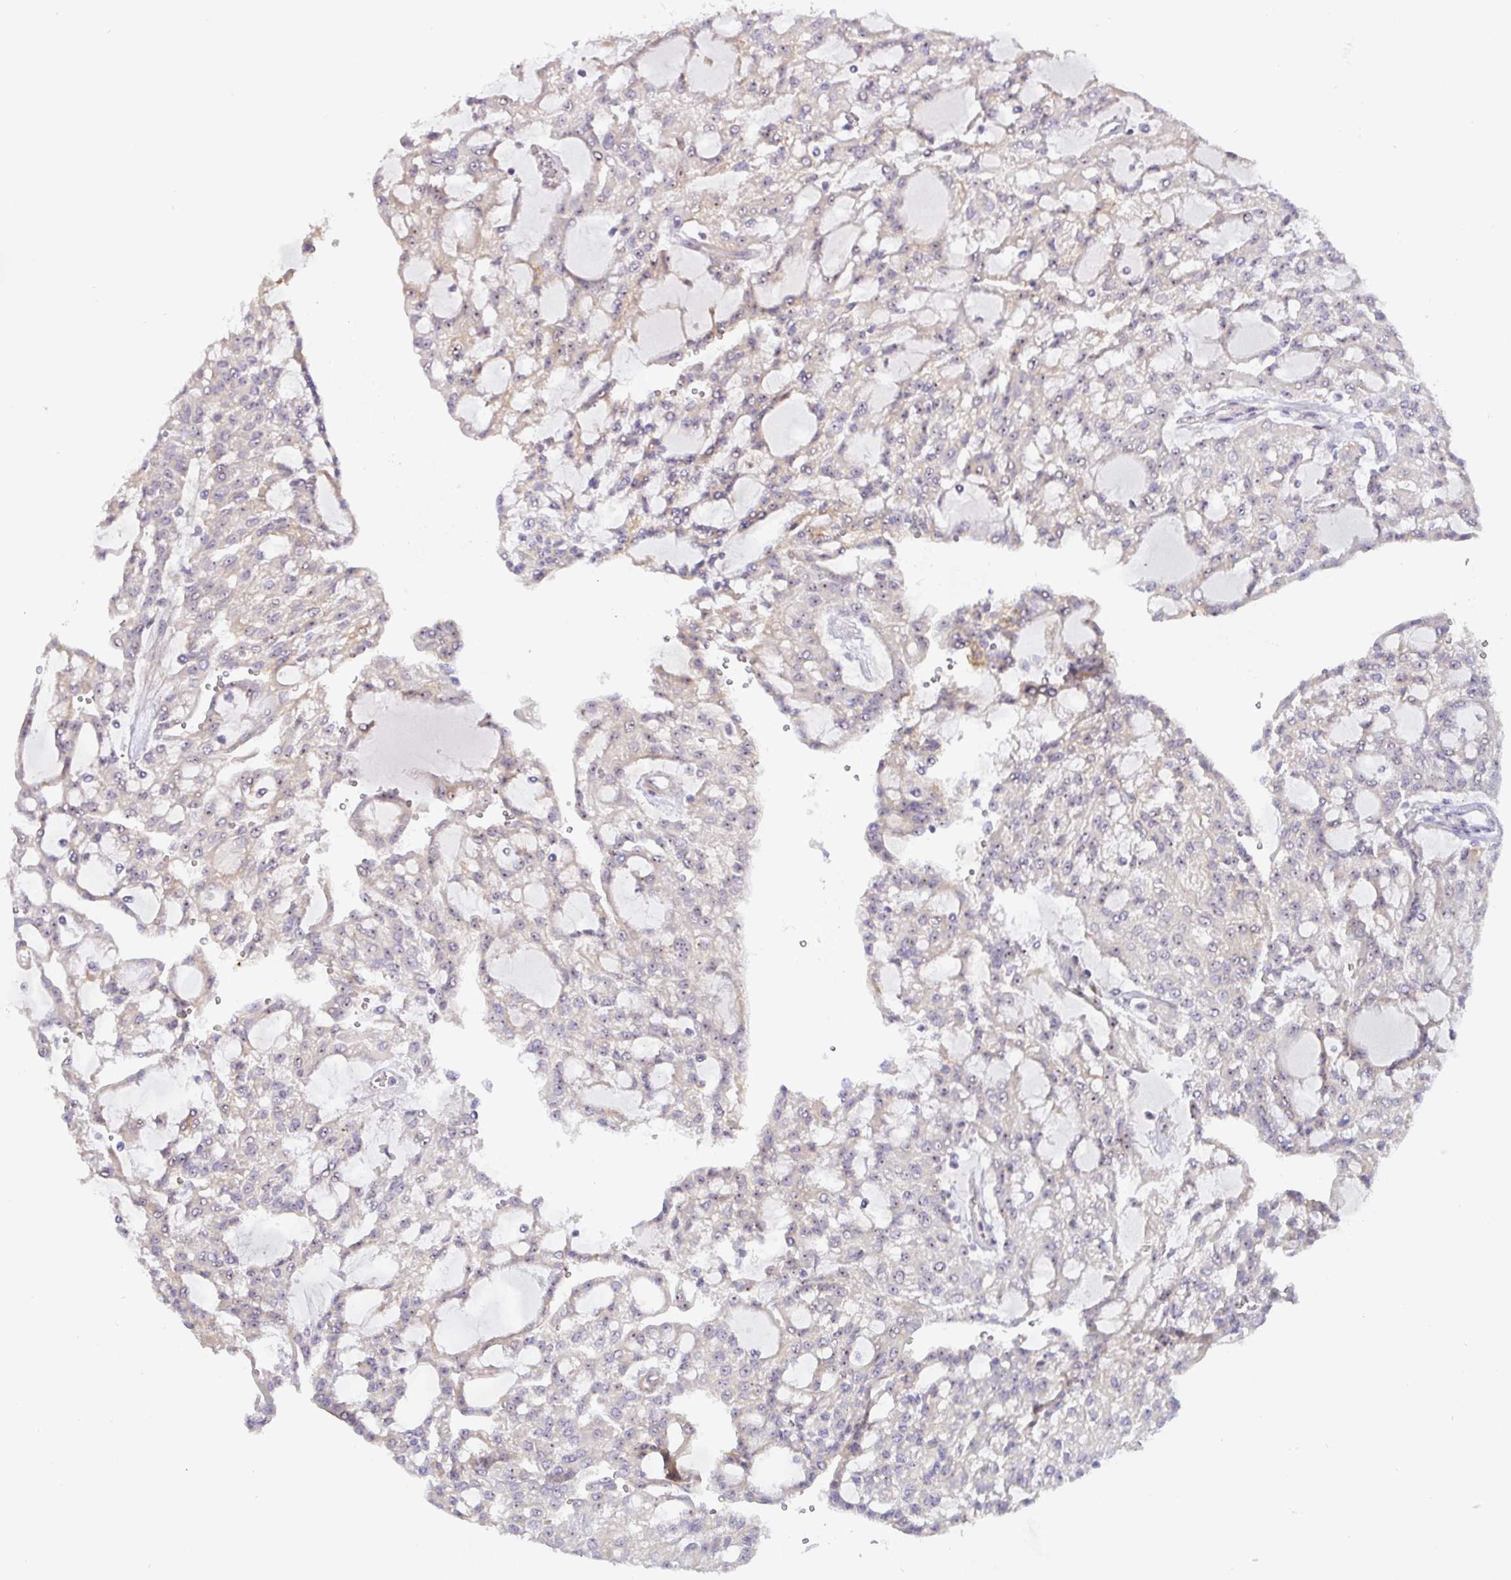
{"staining": {"intensity": "weak", "quantity": "25%-75%", "location": "cytoplasmic/membranous,nuclear"}, "tissue": "renal cancer", "cell_type": "Tumor cells", "image_type": "cancer", "snomed": [{"axis": "morphology", "description": "Adenocarcinoma, NOS"}, {"axis": "topography", "description": "Kidney"}], "caption": "Human adenocarcinoma (renal) stained with a brown dye reveals weak cytoplasmic/membranous and nuclear positive expression in about 25%-75% of tumor cells.", "gene": "MXRA8", "patient": {"sex": "male", "age": 63}}